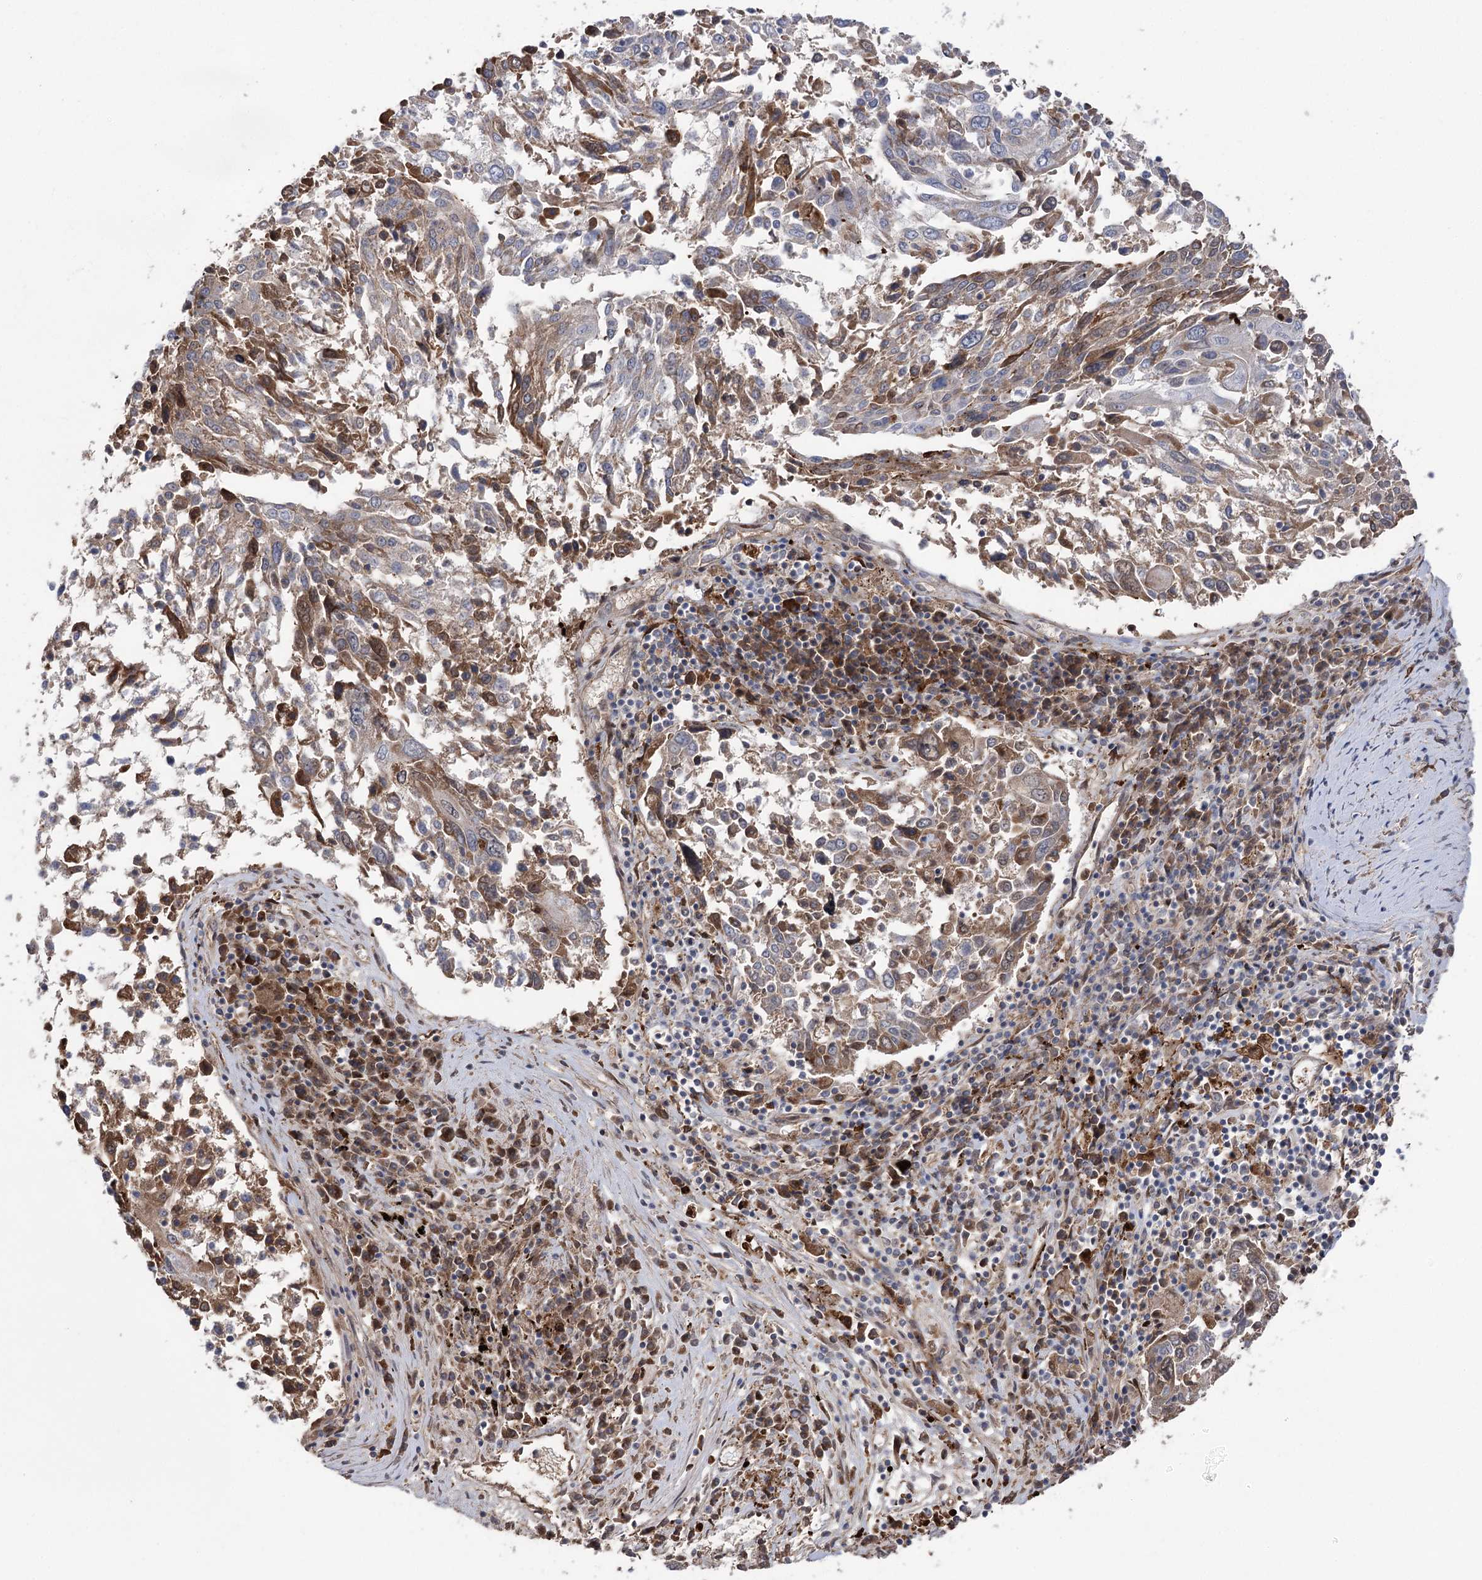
{"staining": {"intensity": "moderate", "quantity": "<25%", "location": "cytoplasmic/membranous"}, "tissue": "lung cancer", "cell_type": "Tumor cells", "image_type": "cancer", "snomed": [{"axis": "morphology", "description": "Squamous cell carcinoma, NOS"}, {"axis": "topography", "description": "Lung"}], "caption": "Lung squamous cell carcinoma stained for a protein displays moderate cytoplasmic/membranous positivity in tumor cells. (DAB IHC, brown staining for protein, blue staining for nuclei).", "gene": "OTUD1", "patient": {"sex": "male", "age": 65}}